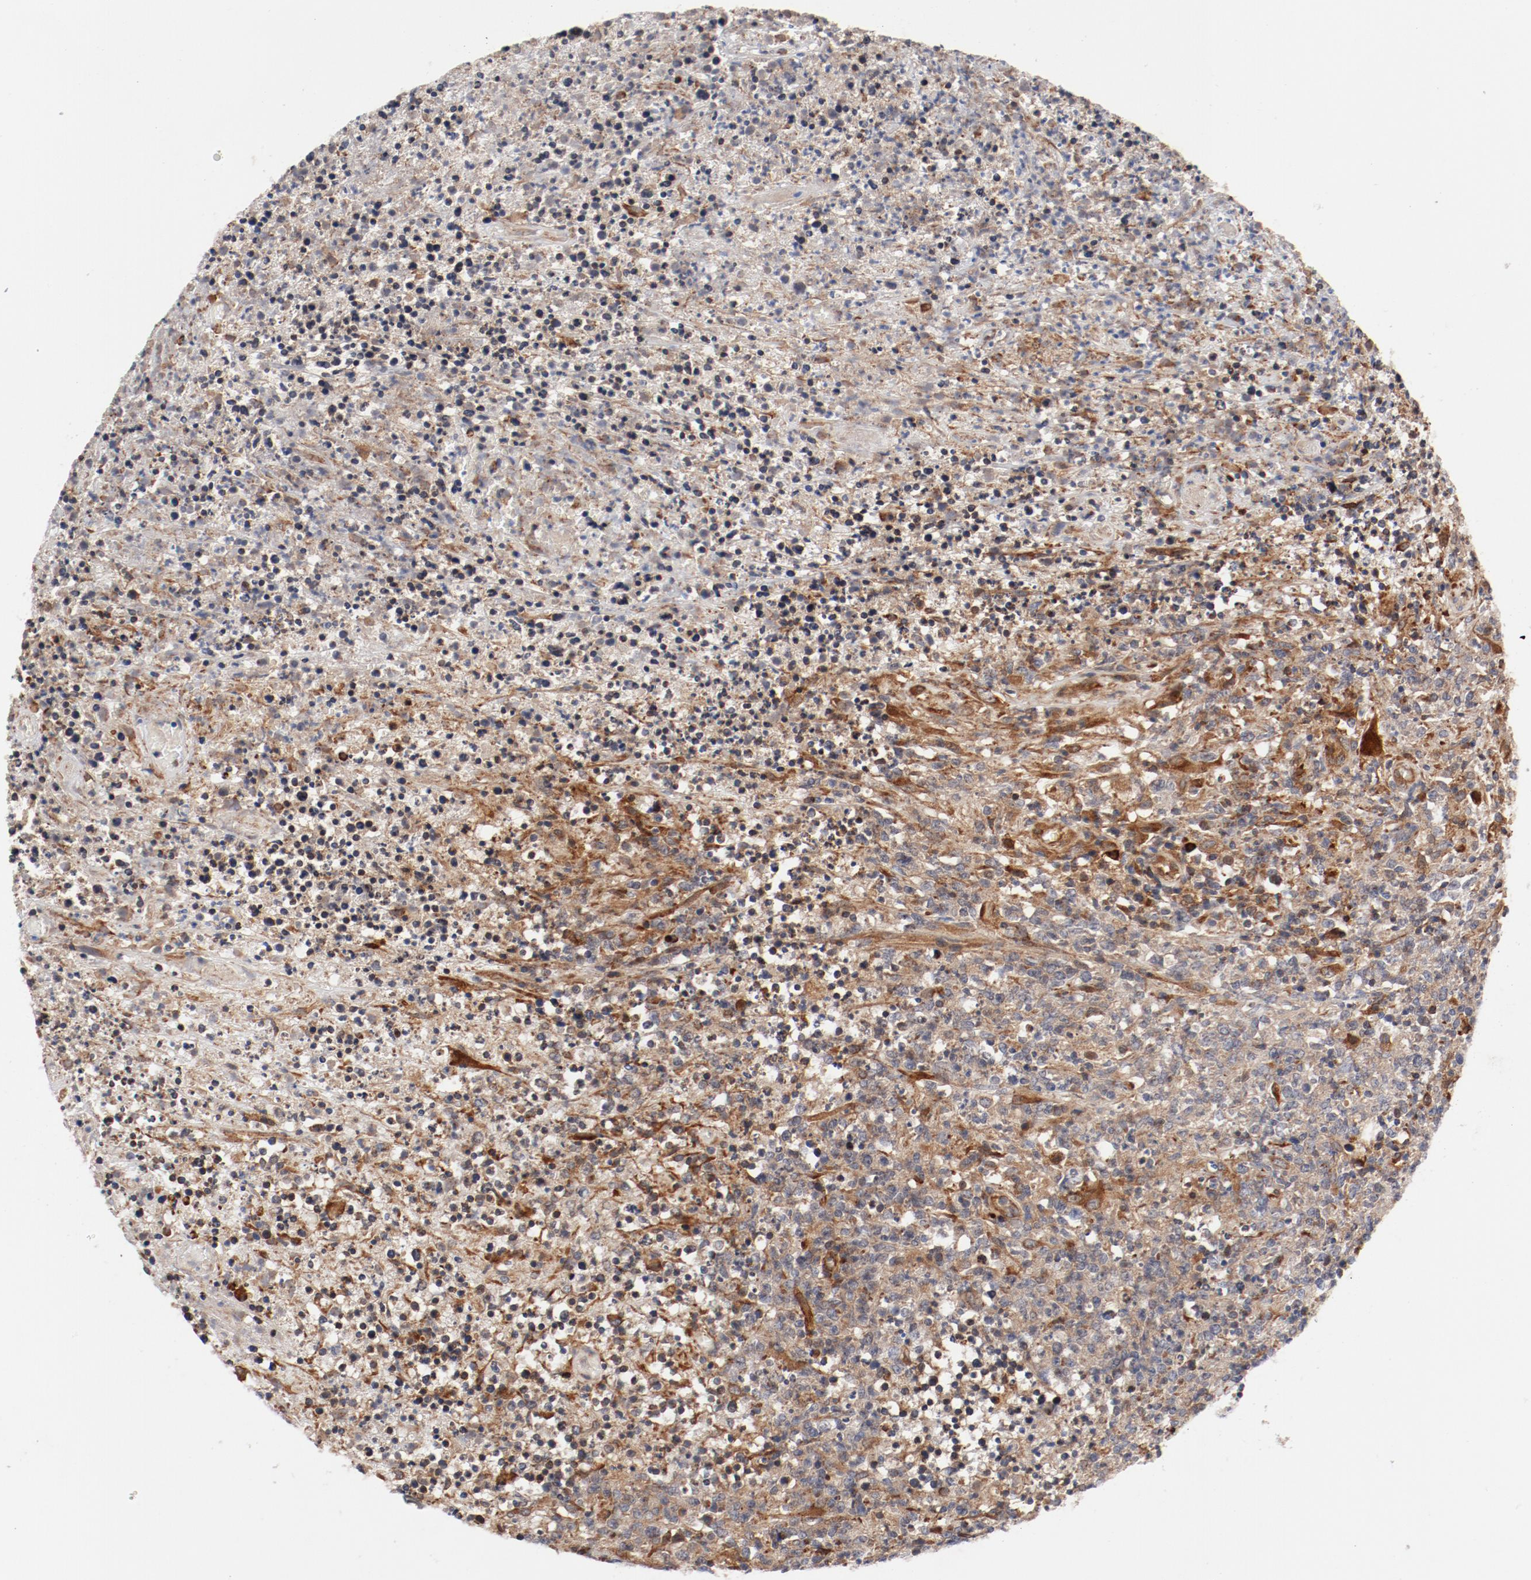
{"staining": {"intensity": "moderate", "quantity": ">75%", "location": "cytoplasmic/membranous"}, "tissue": "lymphoma", "cell_type": "Tumor cells", "image_type": "cancer", "snomed": [{"axis": "morphology", "description": "Malignant lymphoma, non-Hodgkin's type, High grade"}, {"axis": "topography", "description": "Lymph node"}], "caption": "High-grade malignant lymphoma, non-Hodgkin's type was stained to show a protein in brown. There is medium levels of moderate cytoplasmic/membranous expression in approximately >75% of tumor cells. Using DAB (brown) and hematoxylin (blue) stains, captured at high magnification using brightfield microscopy.", "gene": "PITPNM2", "patient": {"sex": "female", "age": 84}}